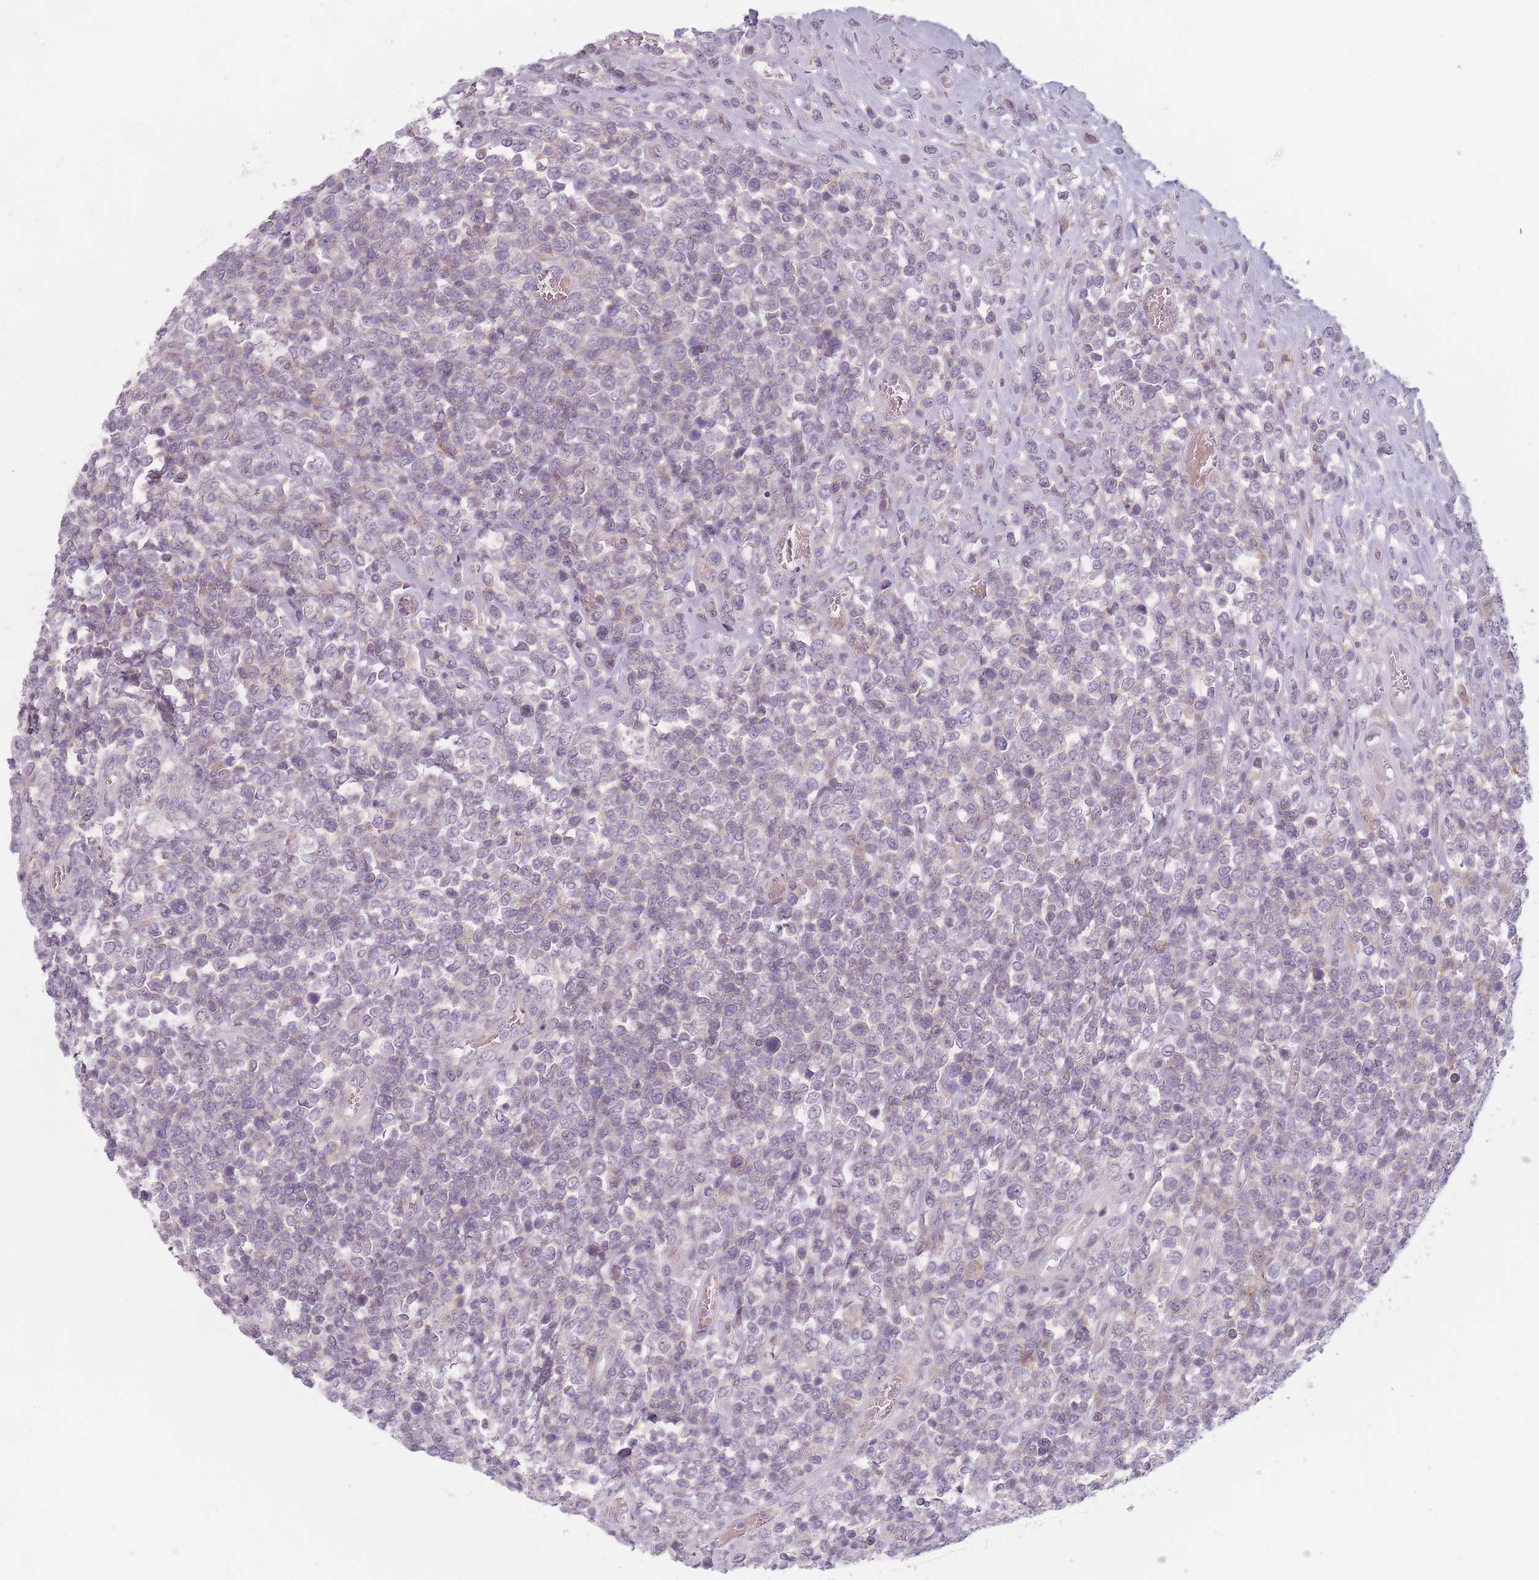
{"staining": {"intensity": "negative", "quantity": "none", "location": "none"}, "tissue": "lymphoma", "cell_type": "Tumor cells", "image_type": "cancer", "snomed": [{"axis": "morphology", "description": "Malignant lymphoma, non-Hodgkin's type, High grade"}, {"axis": "topography", "description": "Soft tissue"}], "caption": "DAB immunohistochemical staining of lymphoma displays no significant staining in tumor cells.", "gene": "NT5DC2", "patient": {"sex": "female", "age": 56}}